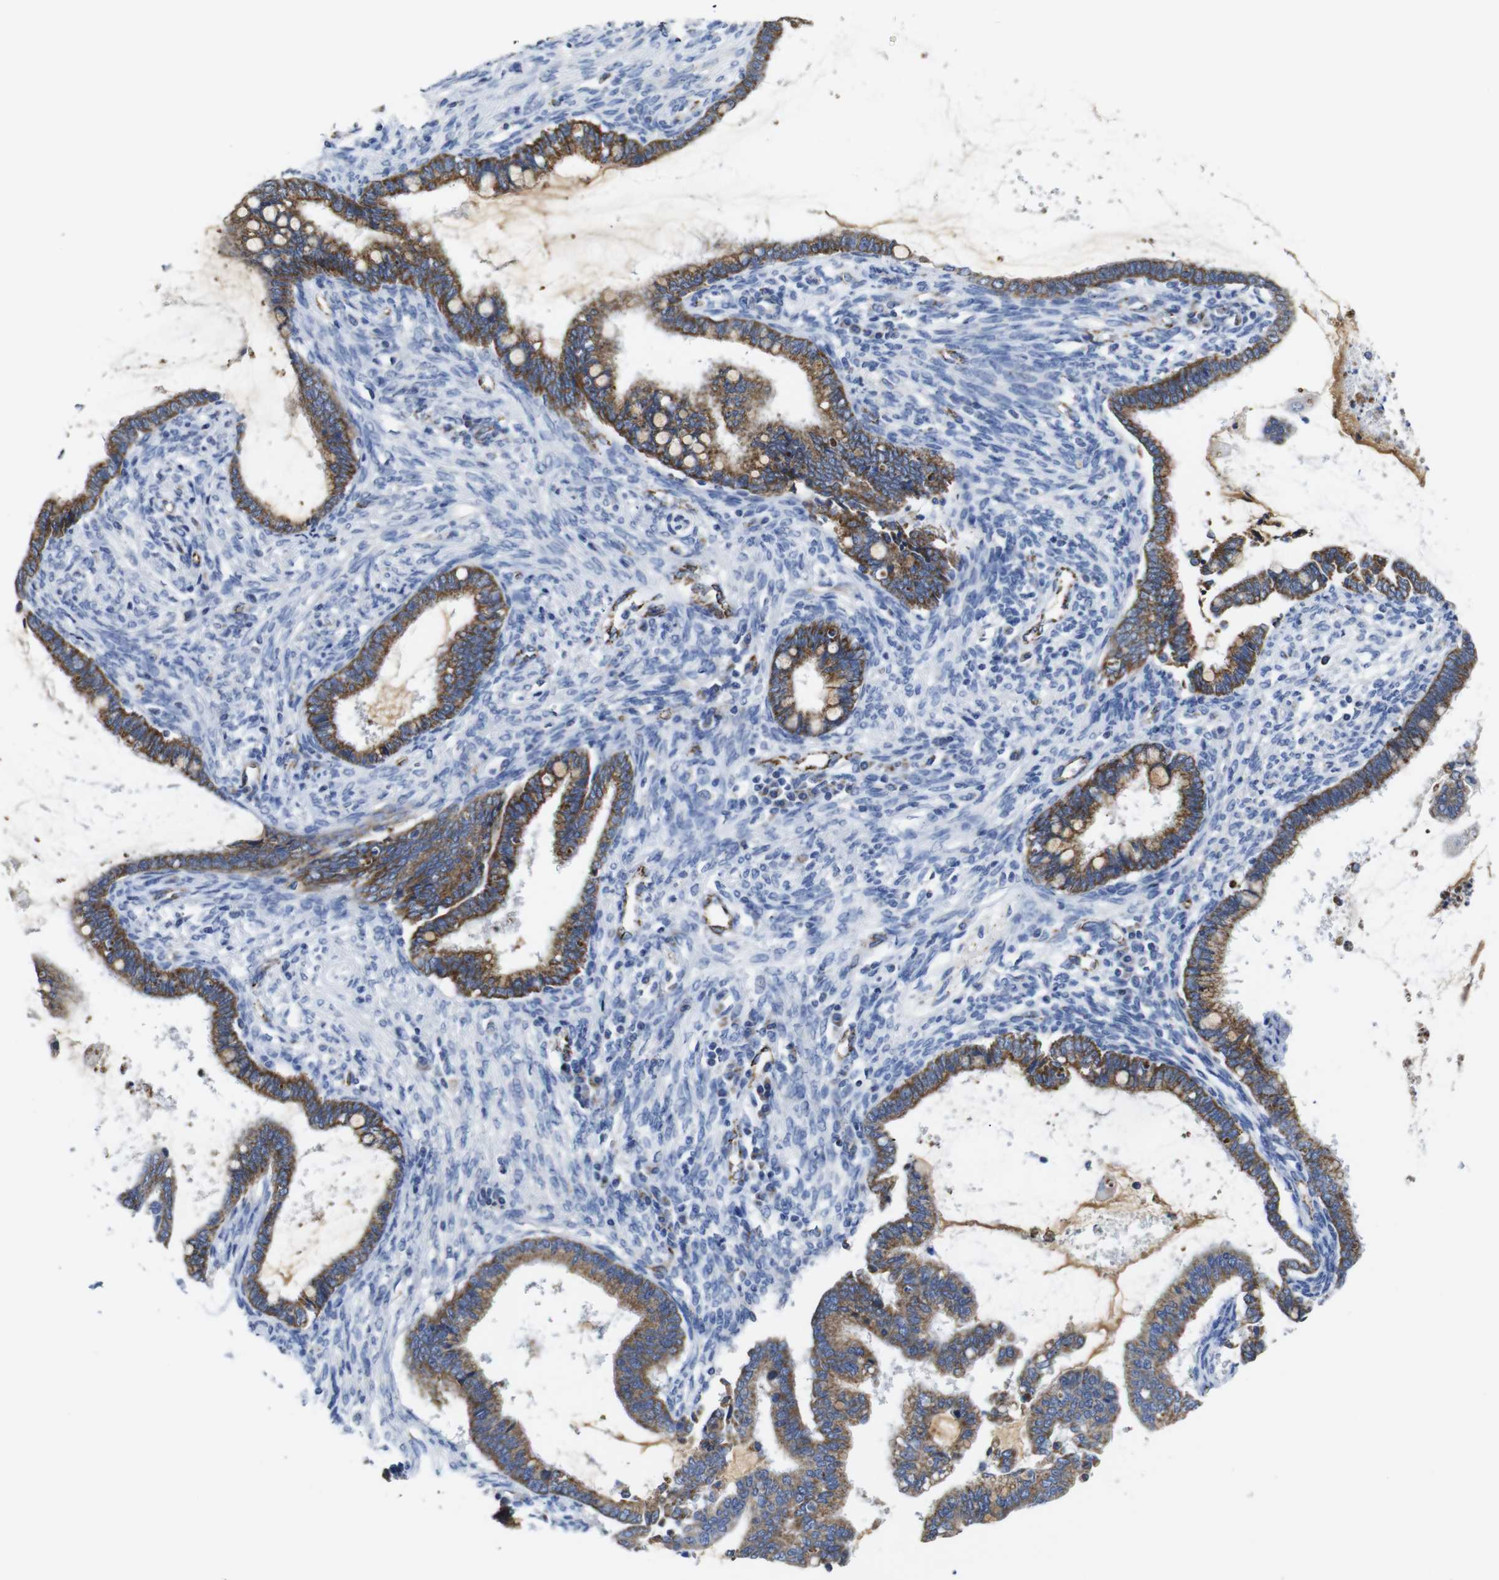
{"staining": {"intensity": "strong", "quantity": ">75%", "location": "cytoplasmic/membranous"}, "tissue": "cervical cancer", "cell_type": "Tumor cells", "image_type": "cancer", "snomed": [{"axis": "morphology", "description": "Adenocarcinoma, NOS"}, {"axis": "topography", "description": "Cervix"}], "caption": "Protein expression by immunohistochemistry exhibits strong cytoplasmic/membranous expression in about >75% of tumor cells in cervical adenocarcinoma.", "gene": "MAOA", "patient": {"sex": "female", "age": 44}}